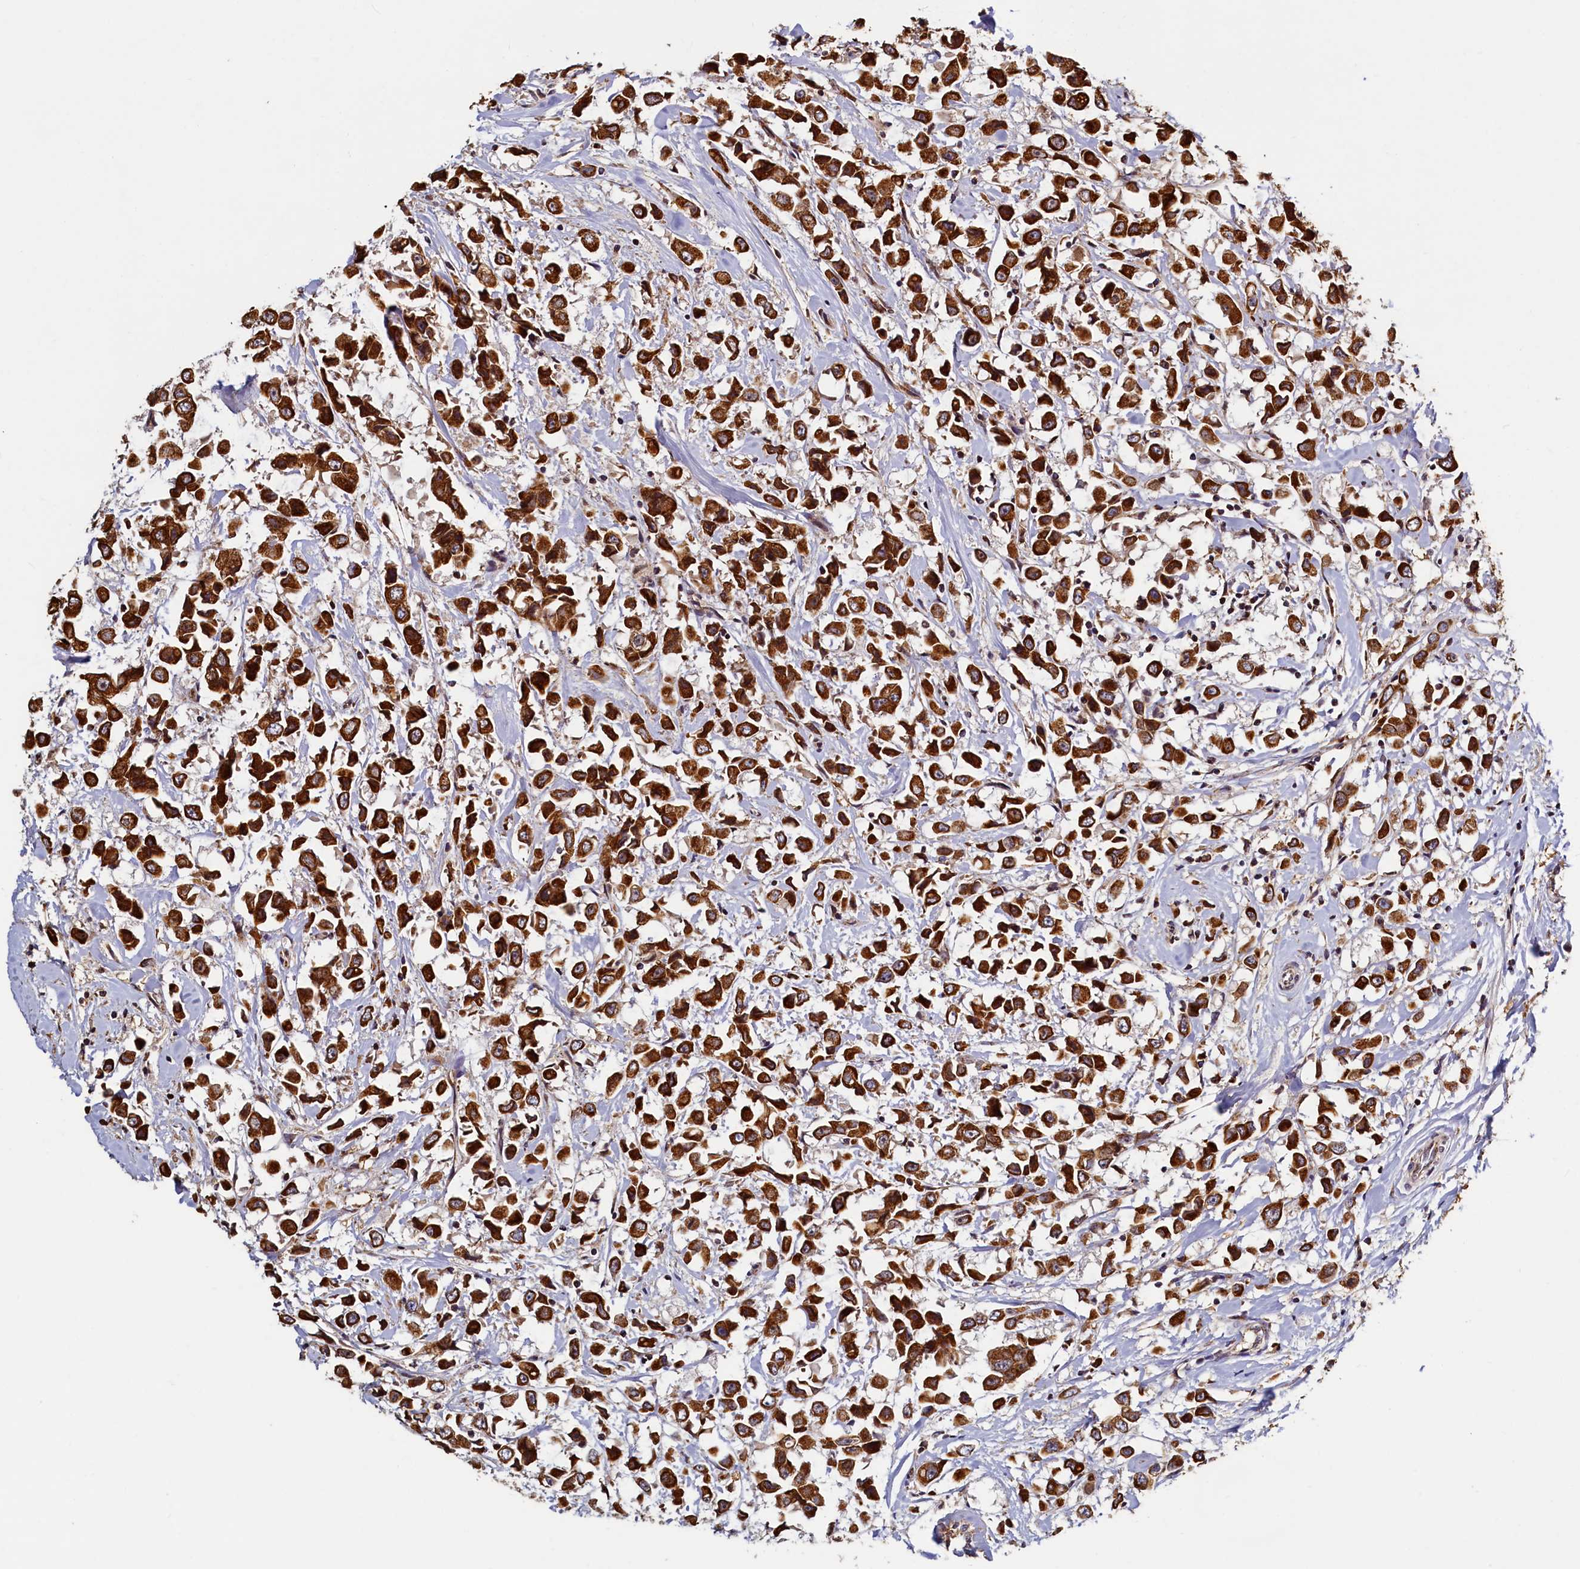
{"staining": {"intensity": "strong", "quantity": ">75%", "location": "cytoplasmic/membranous"}, "tissue": "breast cancer", "cell_type": "Tumor cells", "image_type": "cancer", "snomed": [{"axis": "morphology", "description": "Duct carcinoma"}, {"axis": "topography", "description": "Breast"}], "caption": "A brown stain highlights strong cytoplasmic/membranous staining of a protein in human infiltrating ductal carcinoma (breast) tumor cells. (Brightfield microscopy of DAB IHC at high magnification).", "gene": "NCKAP5L", "patient": {"sex": "female", "age": 61}}